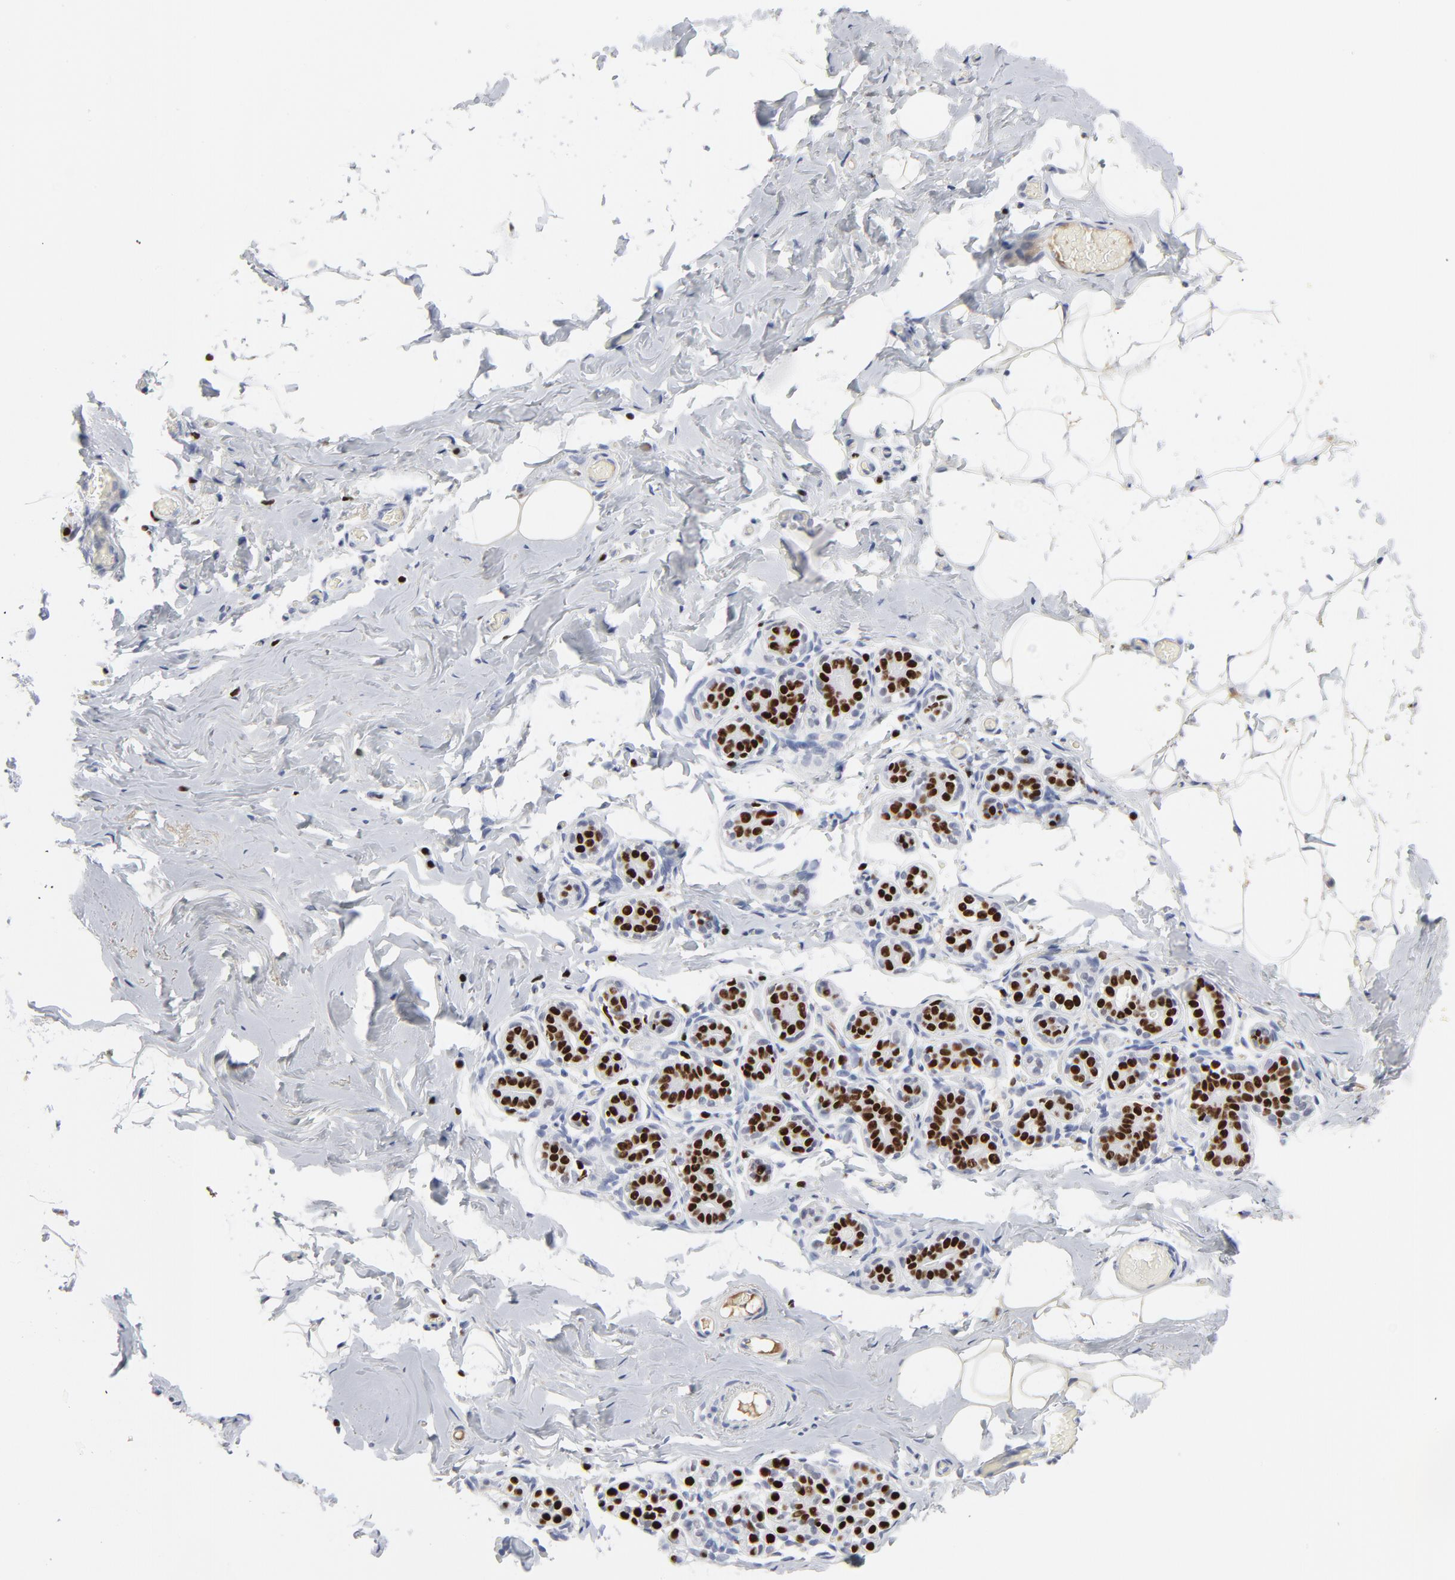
{"staining": {"intensity": "negative", "quantity": "none", "location": "none"}, "tissue": "breast", "cell_type": "Adipocytes", "image_type": "normal", "snomed": [{"axis": "morphology", "description": "Normal tissue, NOS"}, {"axis": "topography", "description": "Breast"}, {"axis": "topography", "description": "Soft tissue"}], "caption": "Breast was stained to show a protein in brown. There is no significant positivity in adipocytes. (DAB (3,3'-diaminobenzidine) immunohistochemistry (IHC) with hematoxylin counter stain).", "gene": "SMARCC2", "patient": {"sex": "female", "age": 75}}